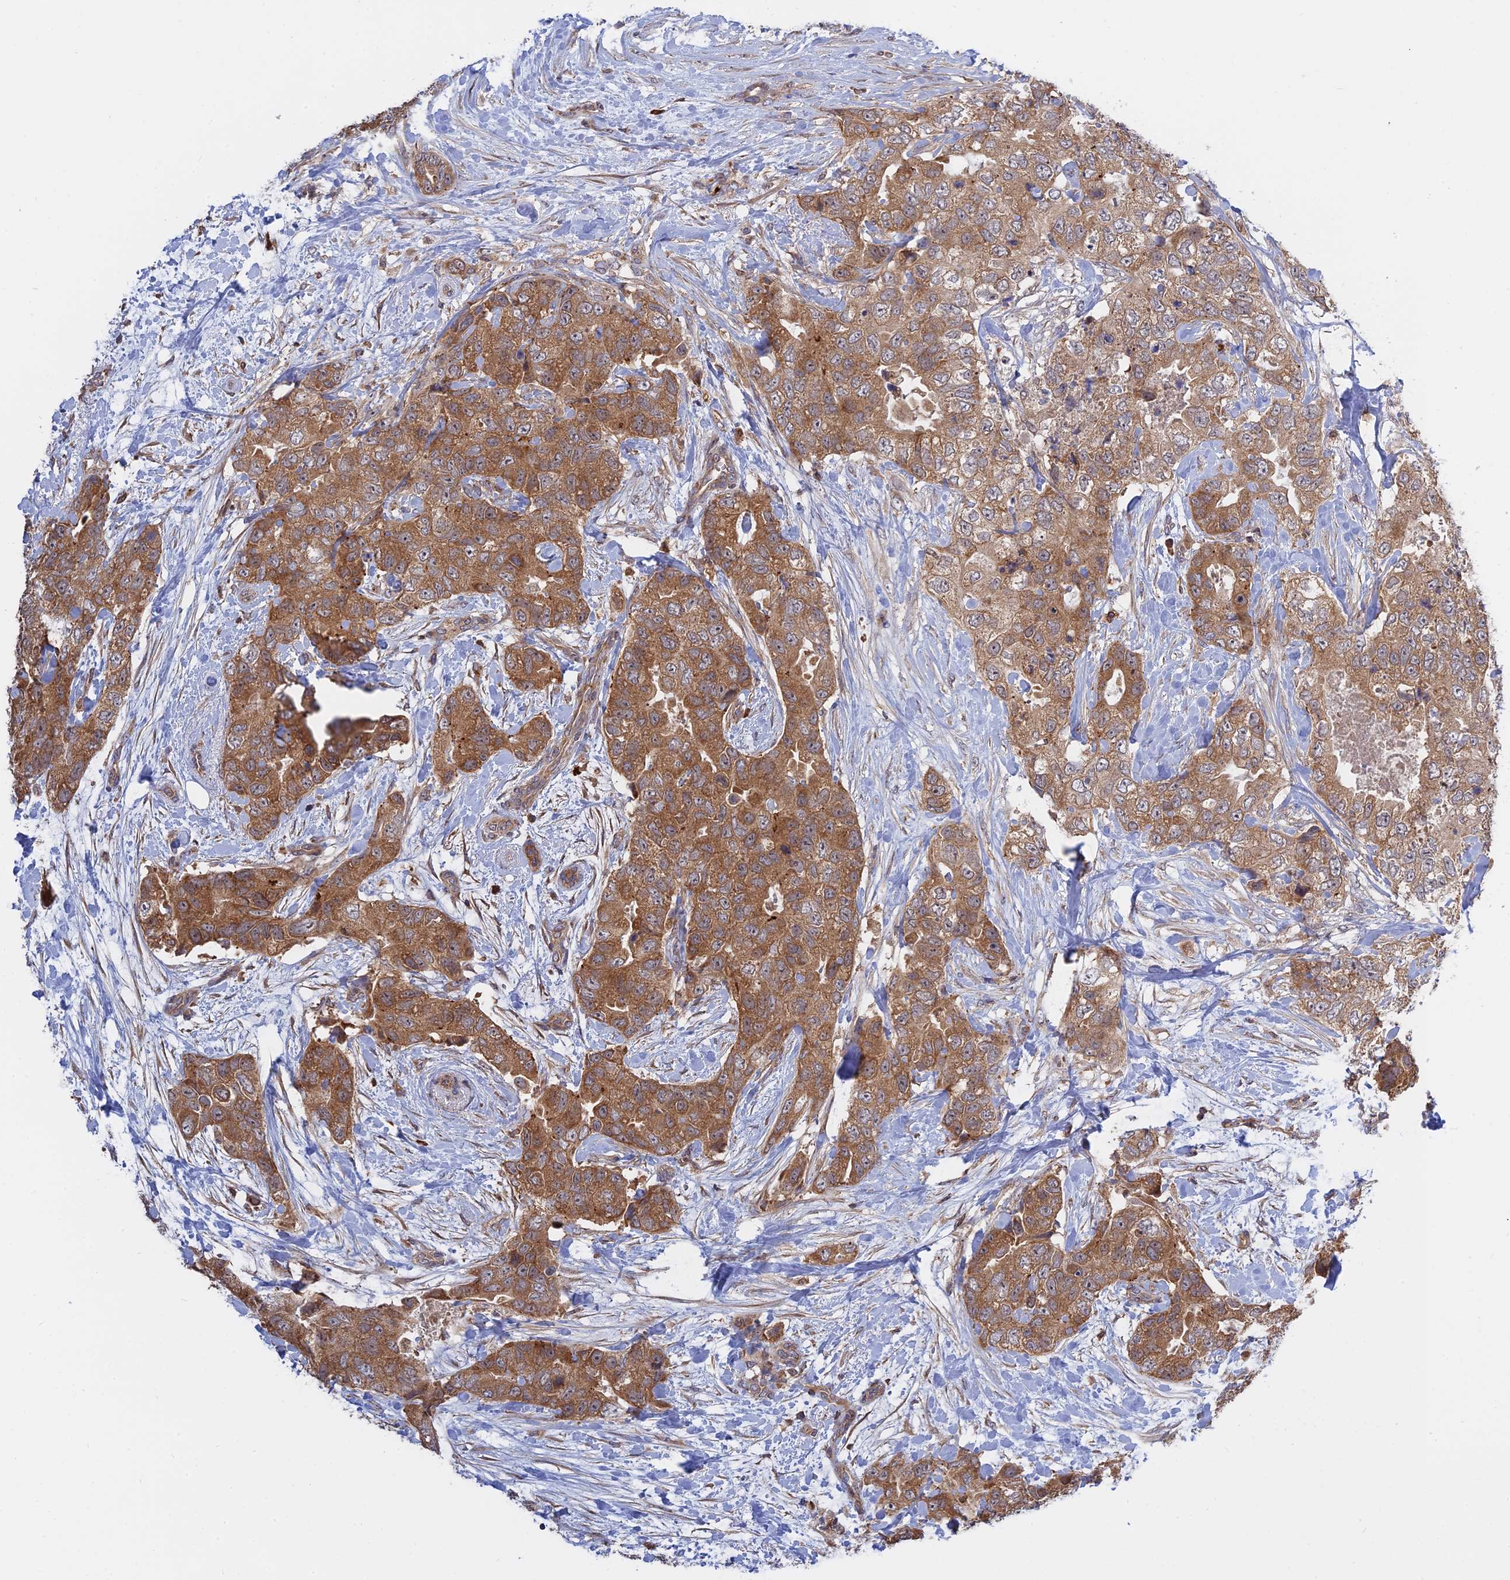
{"staining": {"intensity": "moderate", "quantity": ">75%", "location": "cytoplasmic/membranous"}, "tissue": "breast cancer", "cell_type": "Tumor cells", "image_type": "cancer", "snomed": [{"axis": "morphology", "description": "Duct carcinoma"}, {"axis": "topography", "description": "Breast"}], "caption": "High-power microscopy captured an immunohistochemistry micrograph of breast cancer, revealing moderate cytoplasmic/membranous staining in approximately >75% of tumor cells.", "gene": "IL21R", "patient": {"sex": "female", "age": 62}}